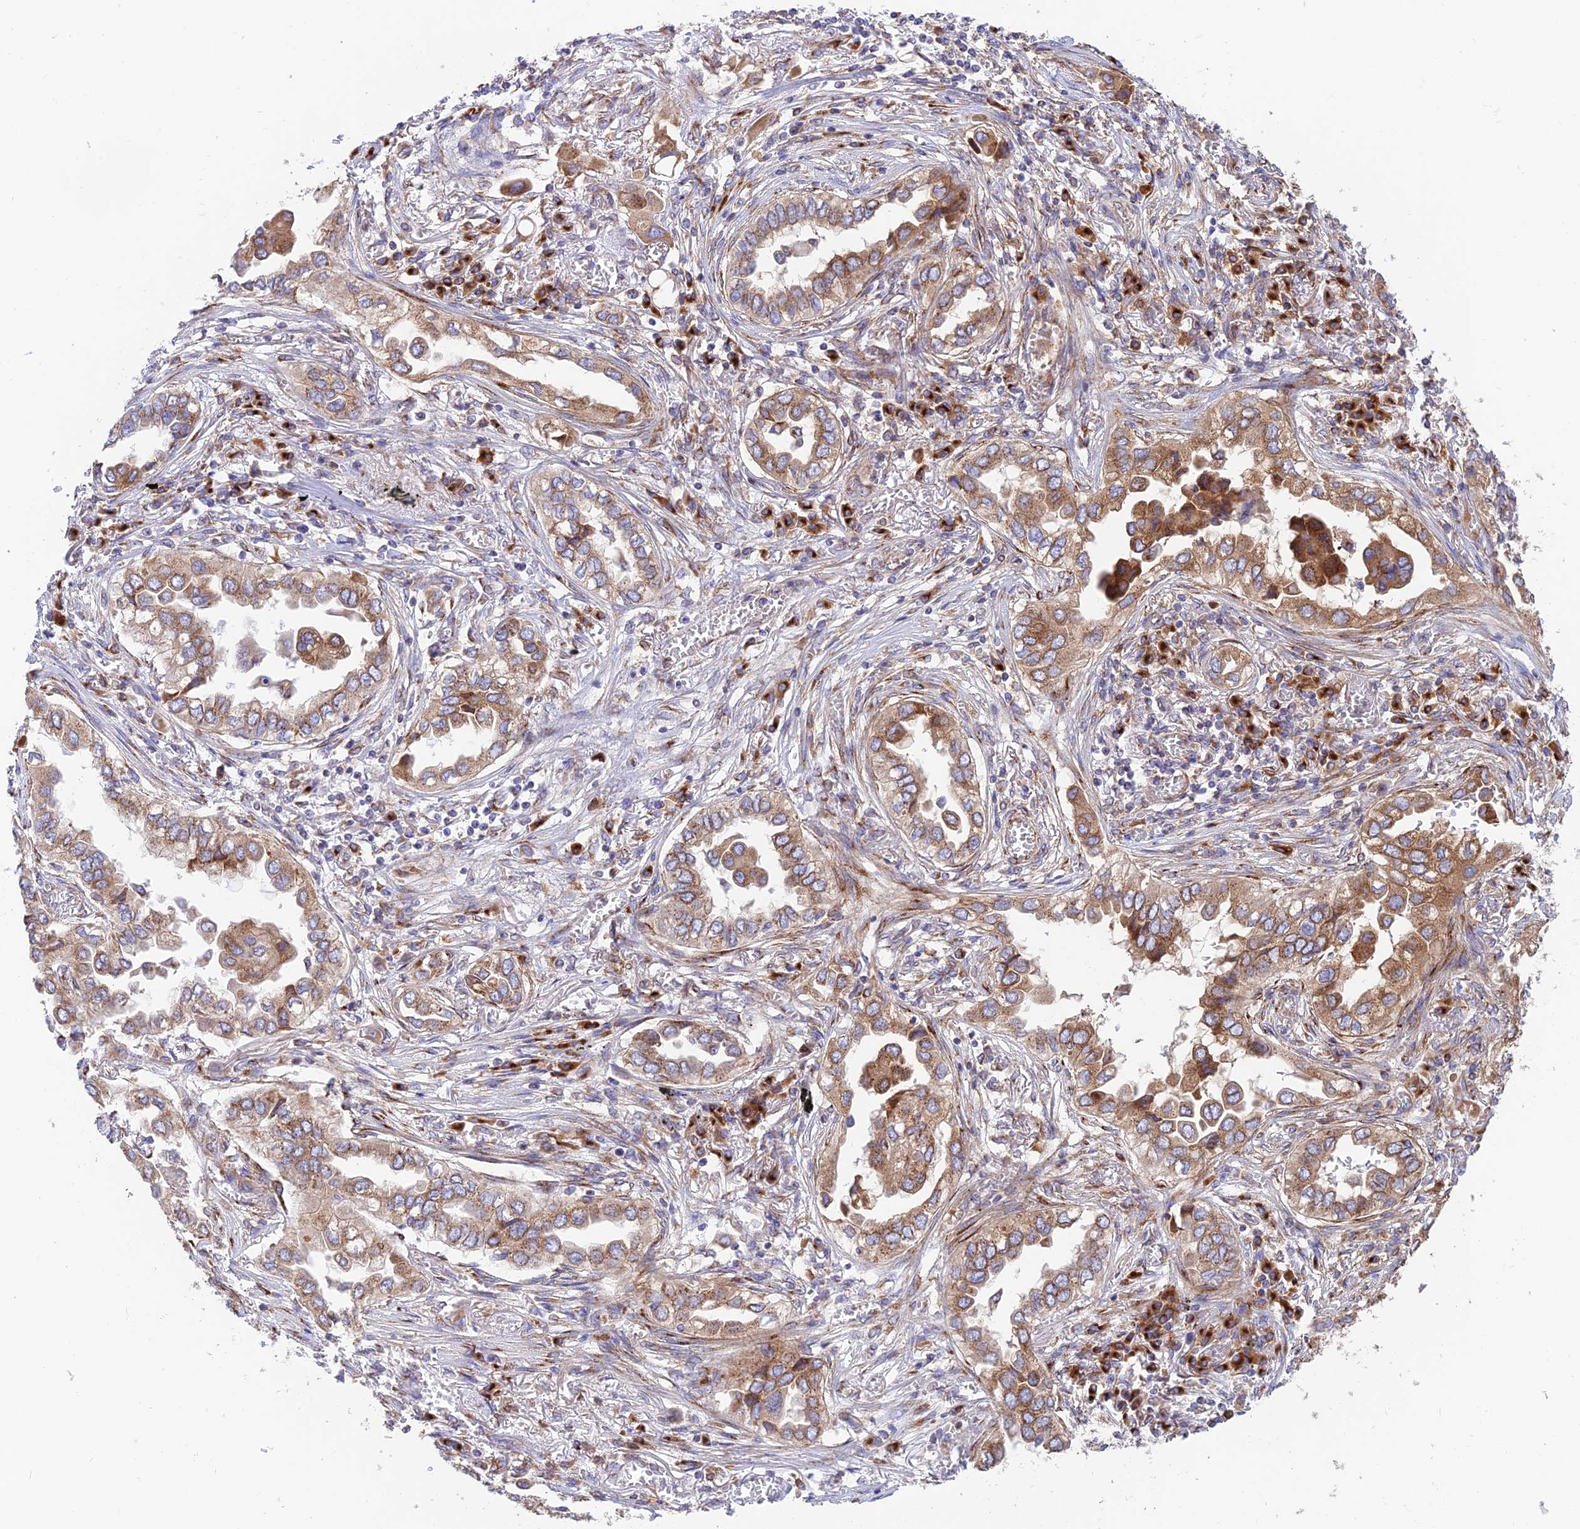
{"staining": {"intensity": "strong", "quantity": ">75%", "location": "cytoplasmic/membranous"}, "tissue": "lung cancer", "cell_type": "Tumor cells", "image_type": "cancer", "snomed": [{"axis": "morphology", "description": "Adenocarcinoma, NOS"}, {"axis": "topography", "description": "Lung"}], "caption": "Immunohistochemical staining of human lung adenocarcinoma demonstrates high levels of strong cytoplasmic/membranous expression in approximately >75% of tumor cells. Using DAB (brown) and hematoxylin (blue) stains, captured at high magnification using brightfield microscopy.", "gene": "GOLGA3", "patient": {"sex": "female", "age": 76}}